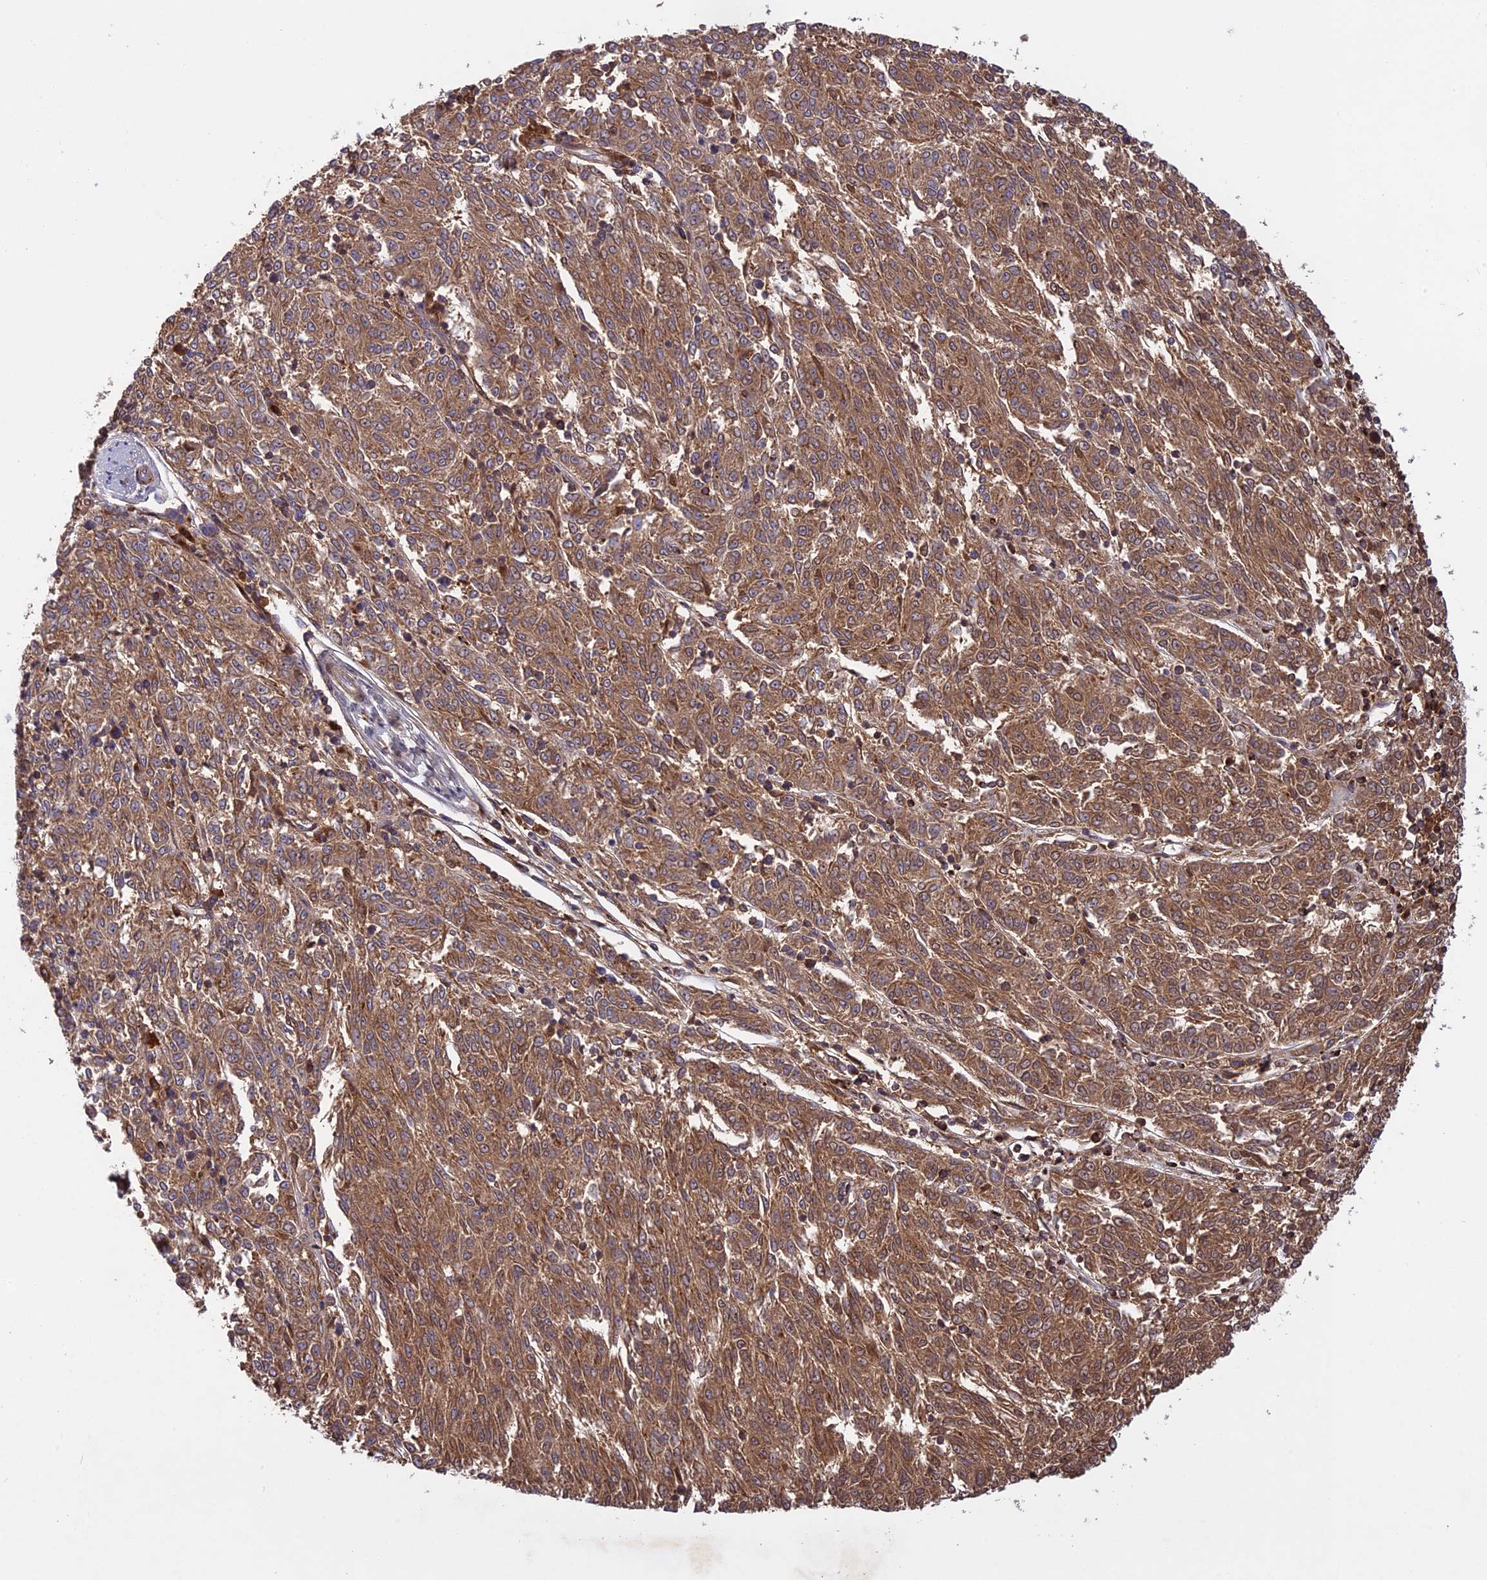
{"staining": {"intensity": "moderate", "quantity": ">75%", "location": "cytoplasmic/membranous"}, "tissue": "melanoma", "cell_type": "Tumor cells", "image_type": "cancer", "snomed": [{"axis": "morphology", "description": "Malignant melanoma, NOS"}, {"axis": "topography", "description": "Skin"}], "caption": "A photomicrograph showing moderate cytoplasmic/membranous staining in approximately >75% of tumor cells in melanoma, as visualized by brown immunohistochemical staining.", "gene": "ADO", "patient": {"sex": "female", "age": 72}}